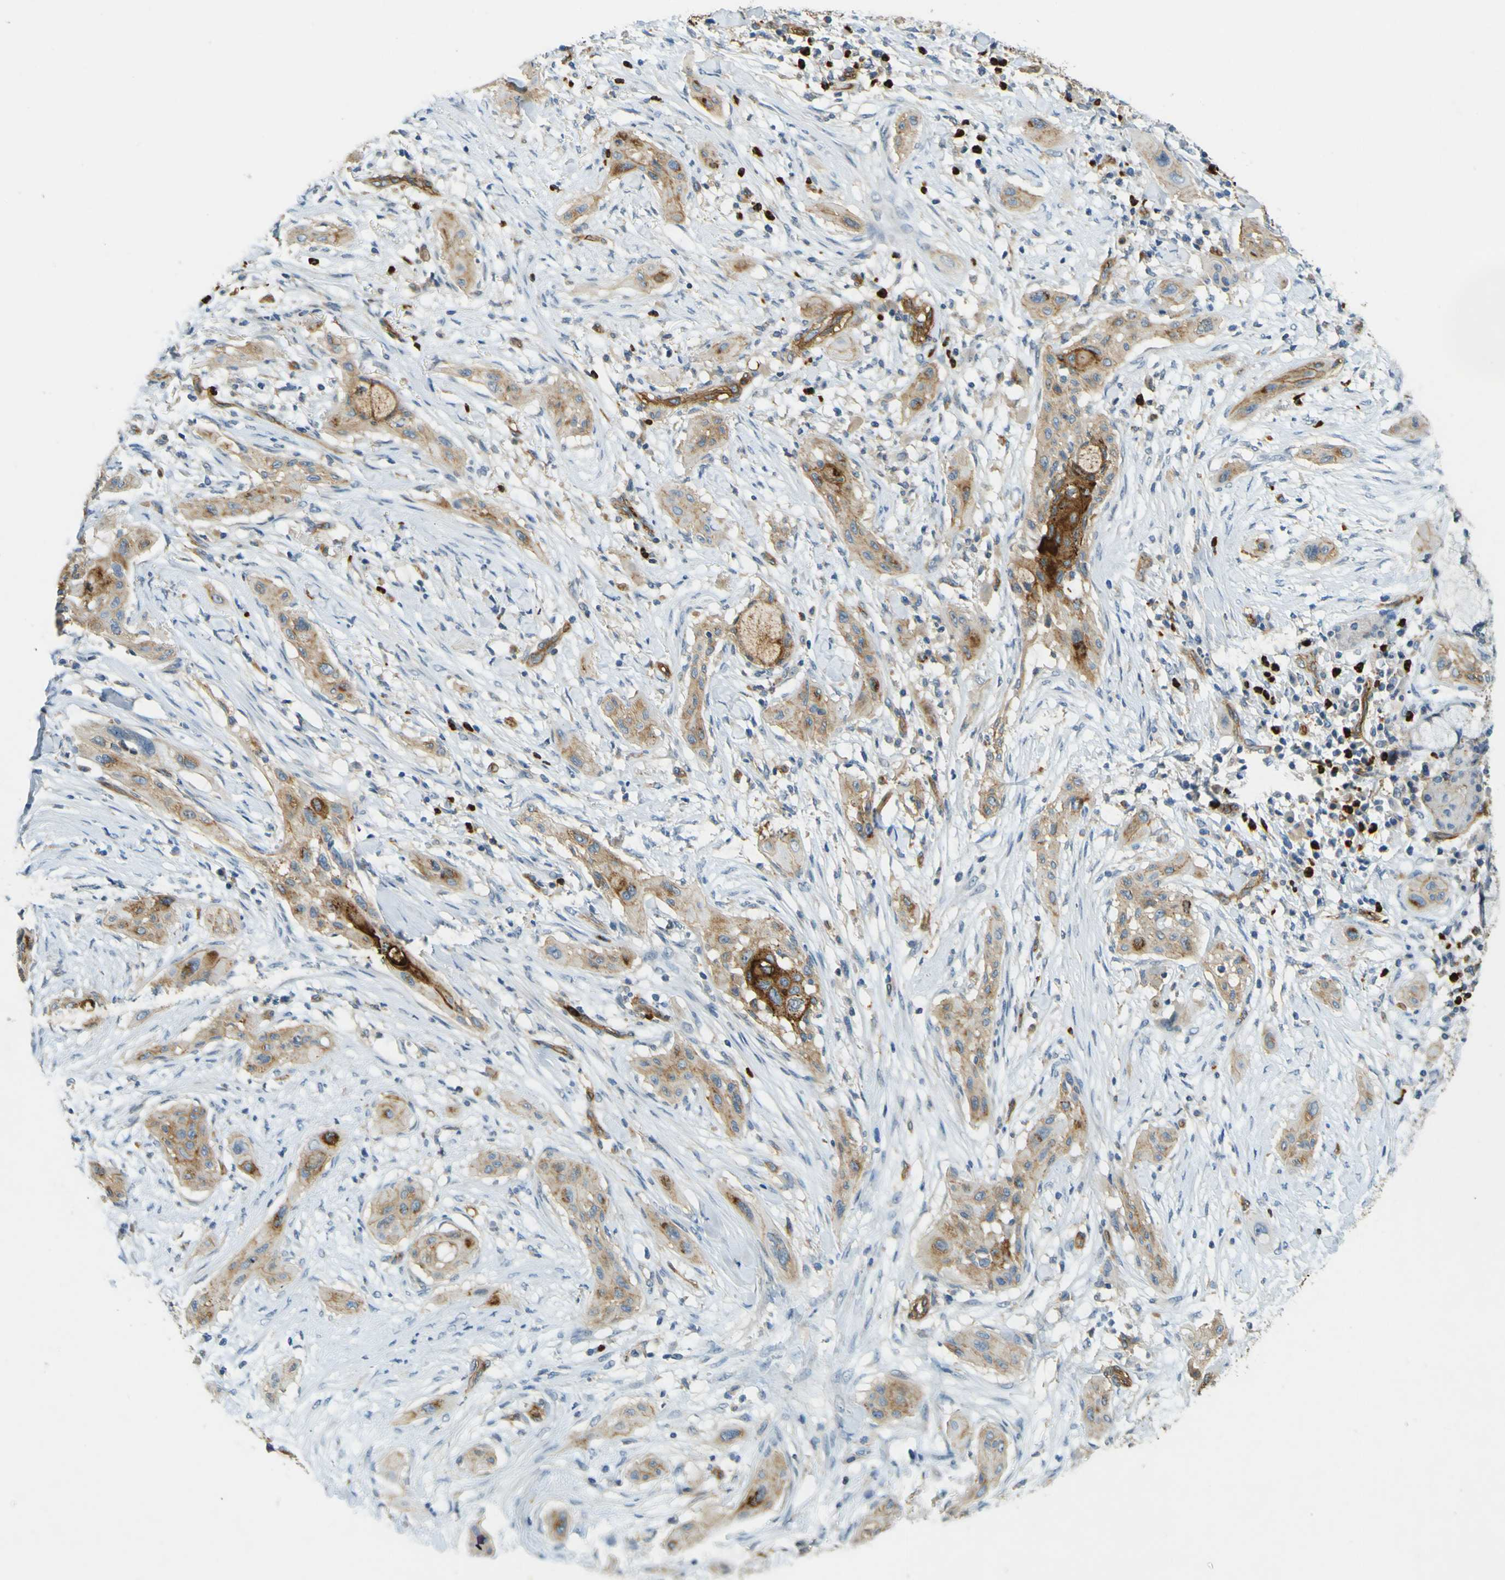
{"staining": {"intensity": "moderate", "quantity": ">75%", "location": "cytoplasmic/membranous"}, "tissue": "lung cancer", "cell_type": "Tumor cells", "image_type": "cancer", "snomed": [{"axis": "morphology", "description": "Squamous cell carcinoma, NOS"}, {"axis": "topography", "description": "Lung"}], "caption": "Lung squamous cell carcinoma tissue shows moderate cytoplasmic/membranous expression in about >75% of tumor cells", "gene": "PLXDC1", "patient": {"sex": "female", "age": 47}}